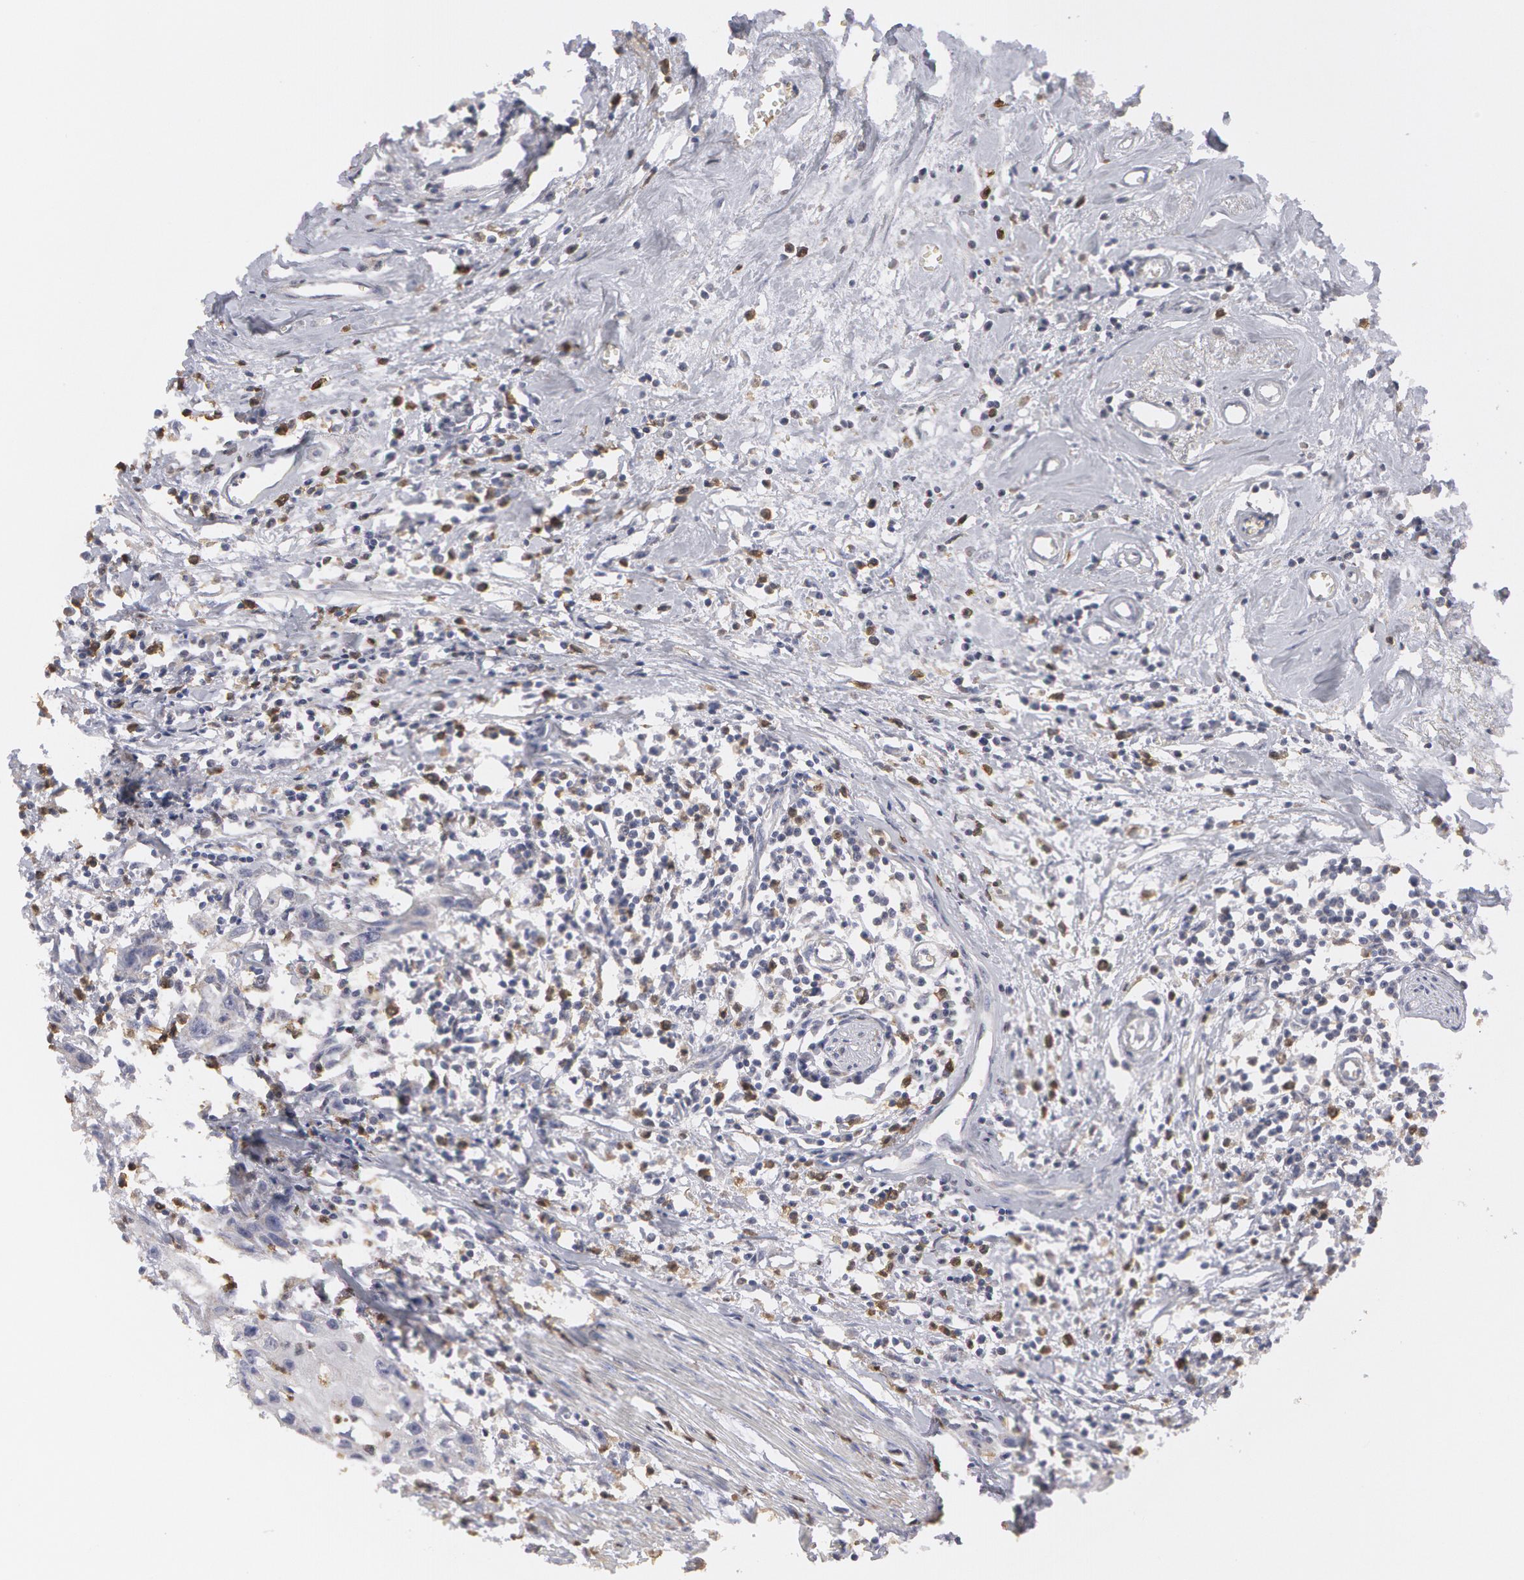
{"staining": {"intensity": "weak", "quantity": "<25%", "location": "cytoplasmic/membranous"}, "tissue": "urothelial cancer", "cell_type": "Tumor cells", "image_type": "cancer", "snomed": [{"axis": "morphology", "description": "Urothelial carcinoma, High grade"}, {"axis": "topography", "description": "Urinary bladder"}], "caption": "Tumor cells show no significant protein expression in urothelial carcinoma (high-grade).", "gene": "CAT", "patient": {"sex": "male", "age": 54}}